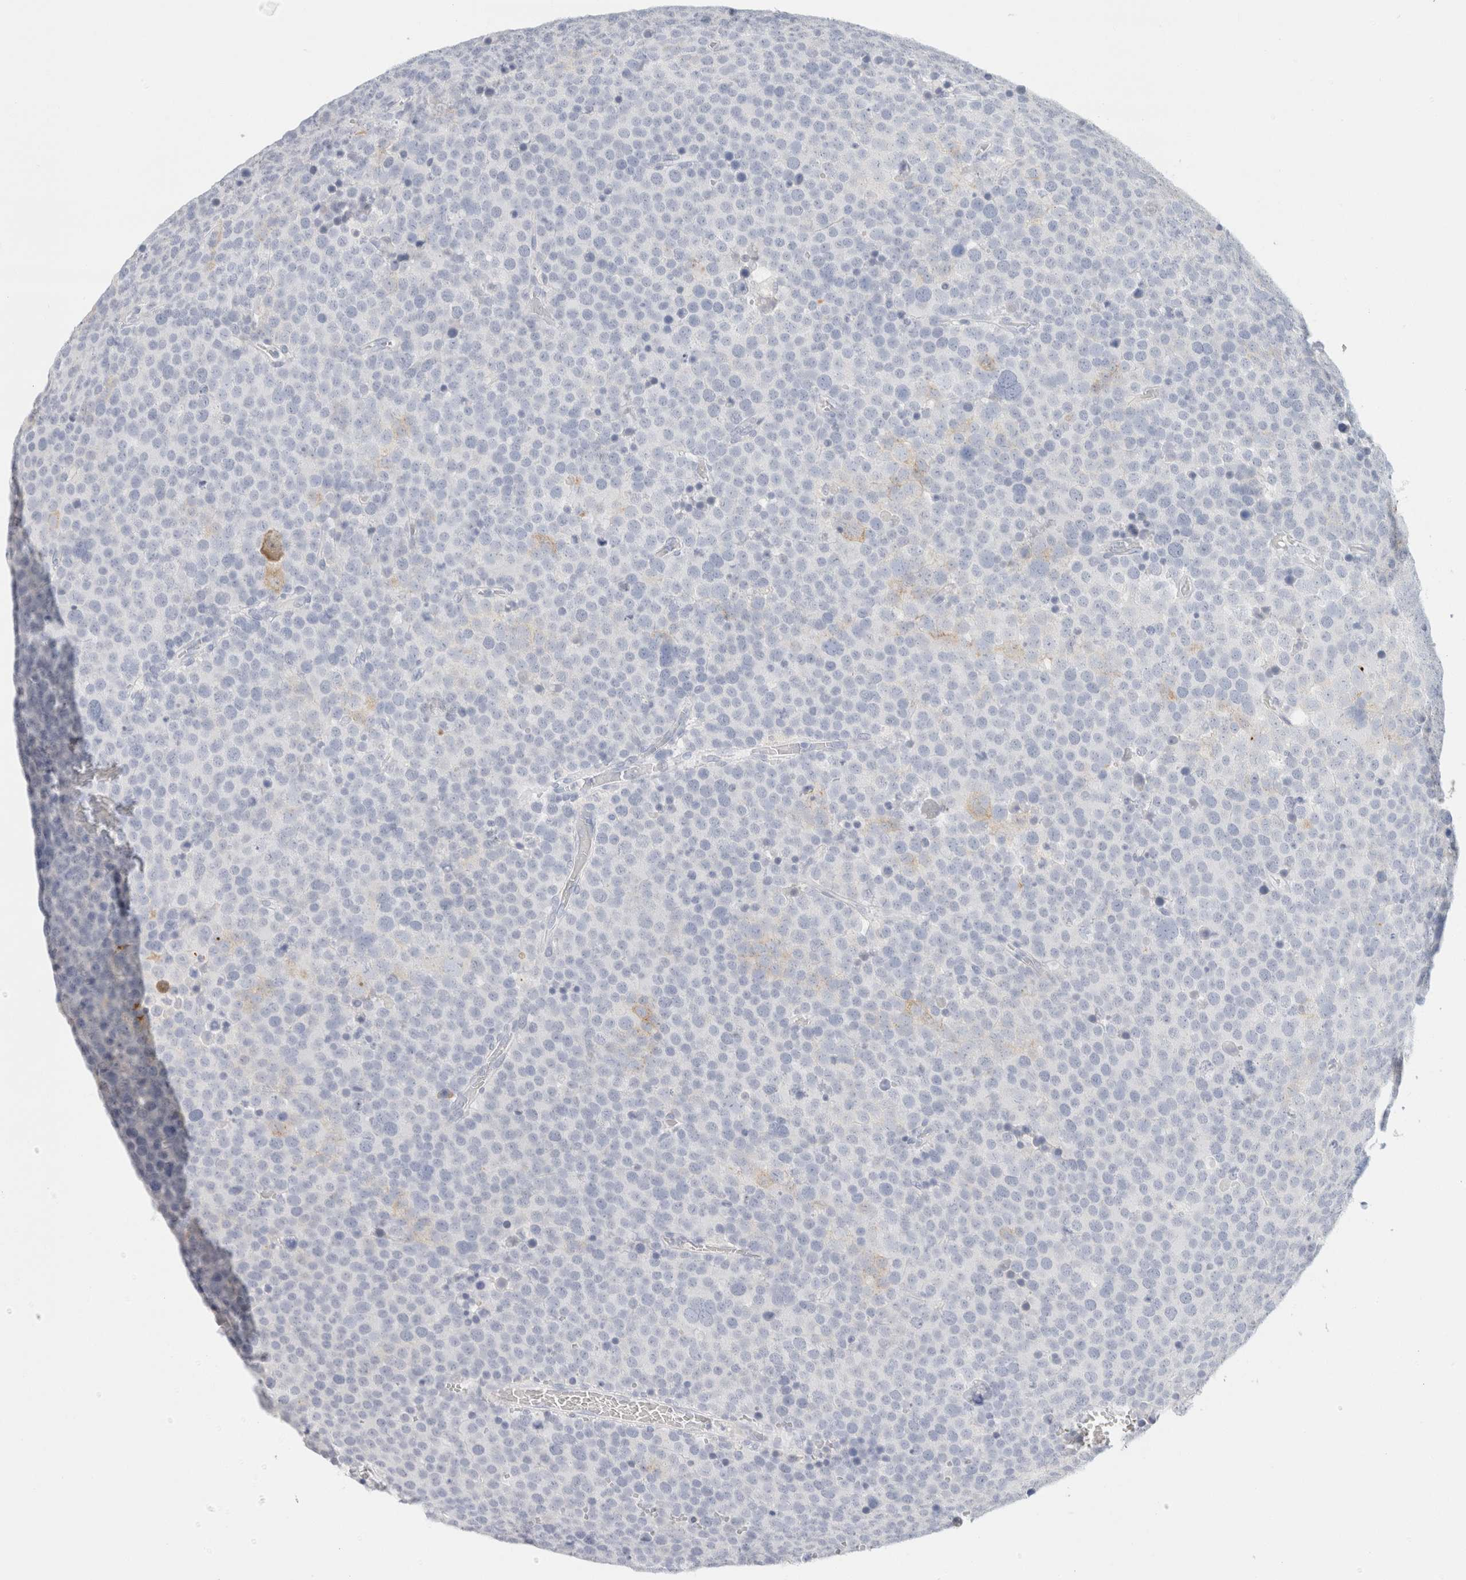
{"staining": {"intensity": "negative", "quantity": "none", "location": "none"}, "tissue": "testis cancer", "cell_type": "Tumor cells", "image_type": "cancer", "snomed": [{"axis": "morphology", "description": "Seminoma, NOS"}, {"axis": "topography", "description": "Testis"}], "caption": "A high-resolution photomicrograph shows immunohistochemistry (IHC) staining of testis cancer (seminoma), which shows no significant positivity in tumor cells.", "gene": "NEFM", "patient": {"sex": "male", "age": 71}}